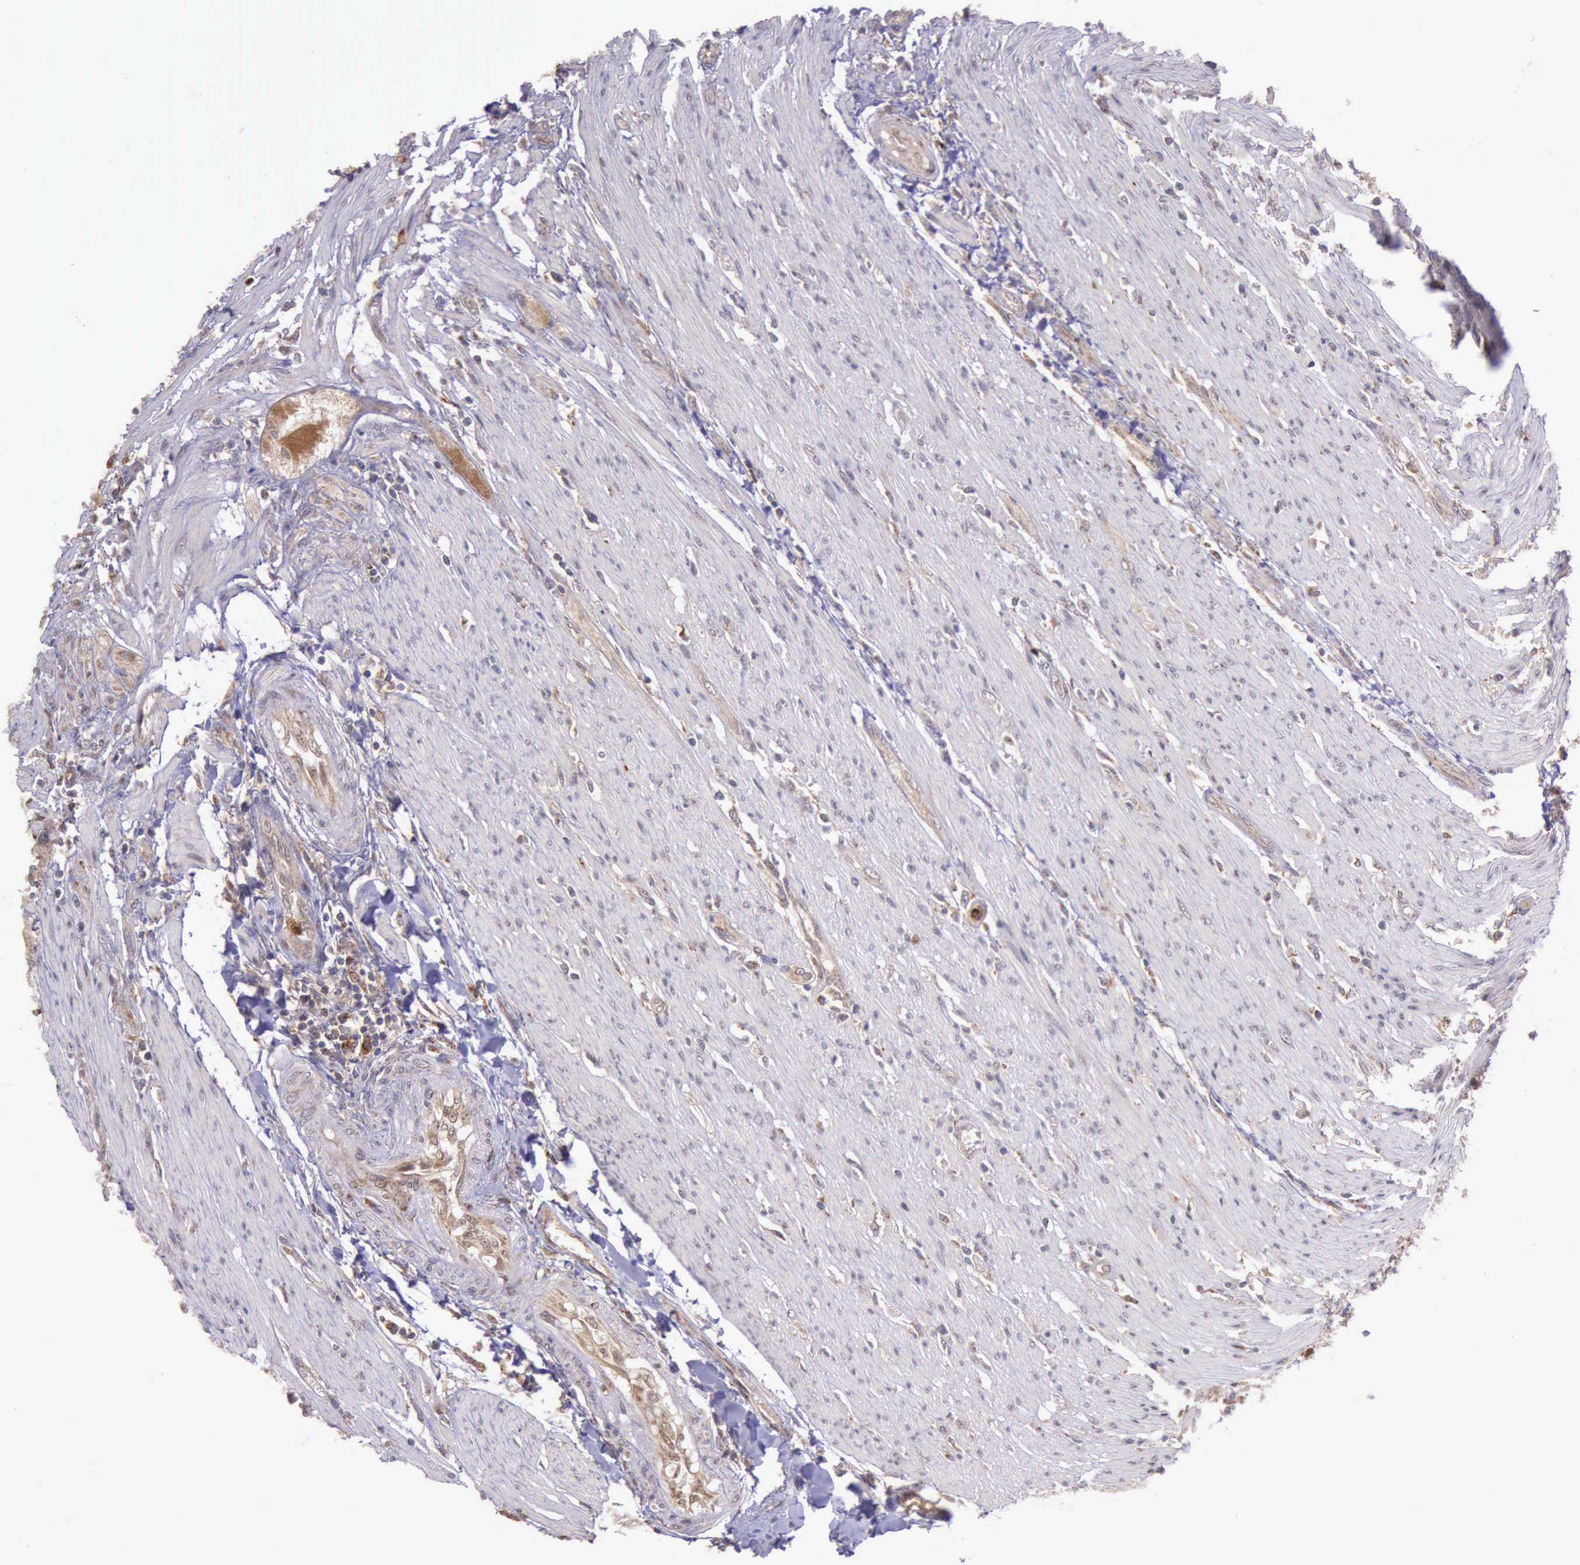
{"staining": {"intensity": "moderate", "quantity": ">75%", "location": "cytoplasmic/membranous"}, "tissue": "colorectal cancer", "cell_type": "Tumor cells", "image_type": "cancer", "snomed": [{"axis": "morphology", "description": "Adenocarcinoma, NOS"}, {"axis": "topography", "description": "Colon"}], "caption": "Immunohistochemistry of colorectal cancer (adenocarcinoma) exhibits medium levels of moderate cytoplasmic/membranous positivity in approximately >75% of tumor cells. The protein of interest is shown in brown color, while the nuclei are stained blue.", "gene": "ARMCX3", "patient": {"sex": "female", "age": 46}}